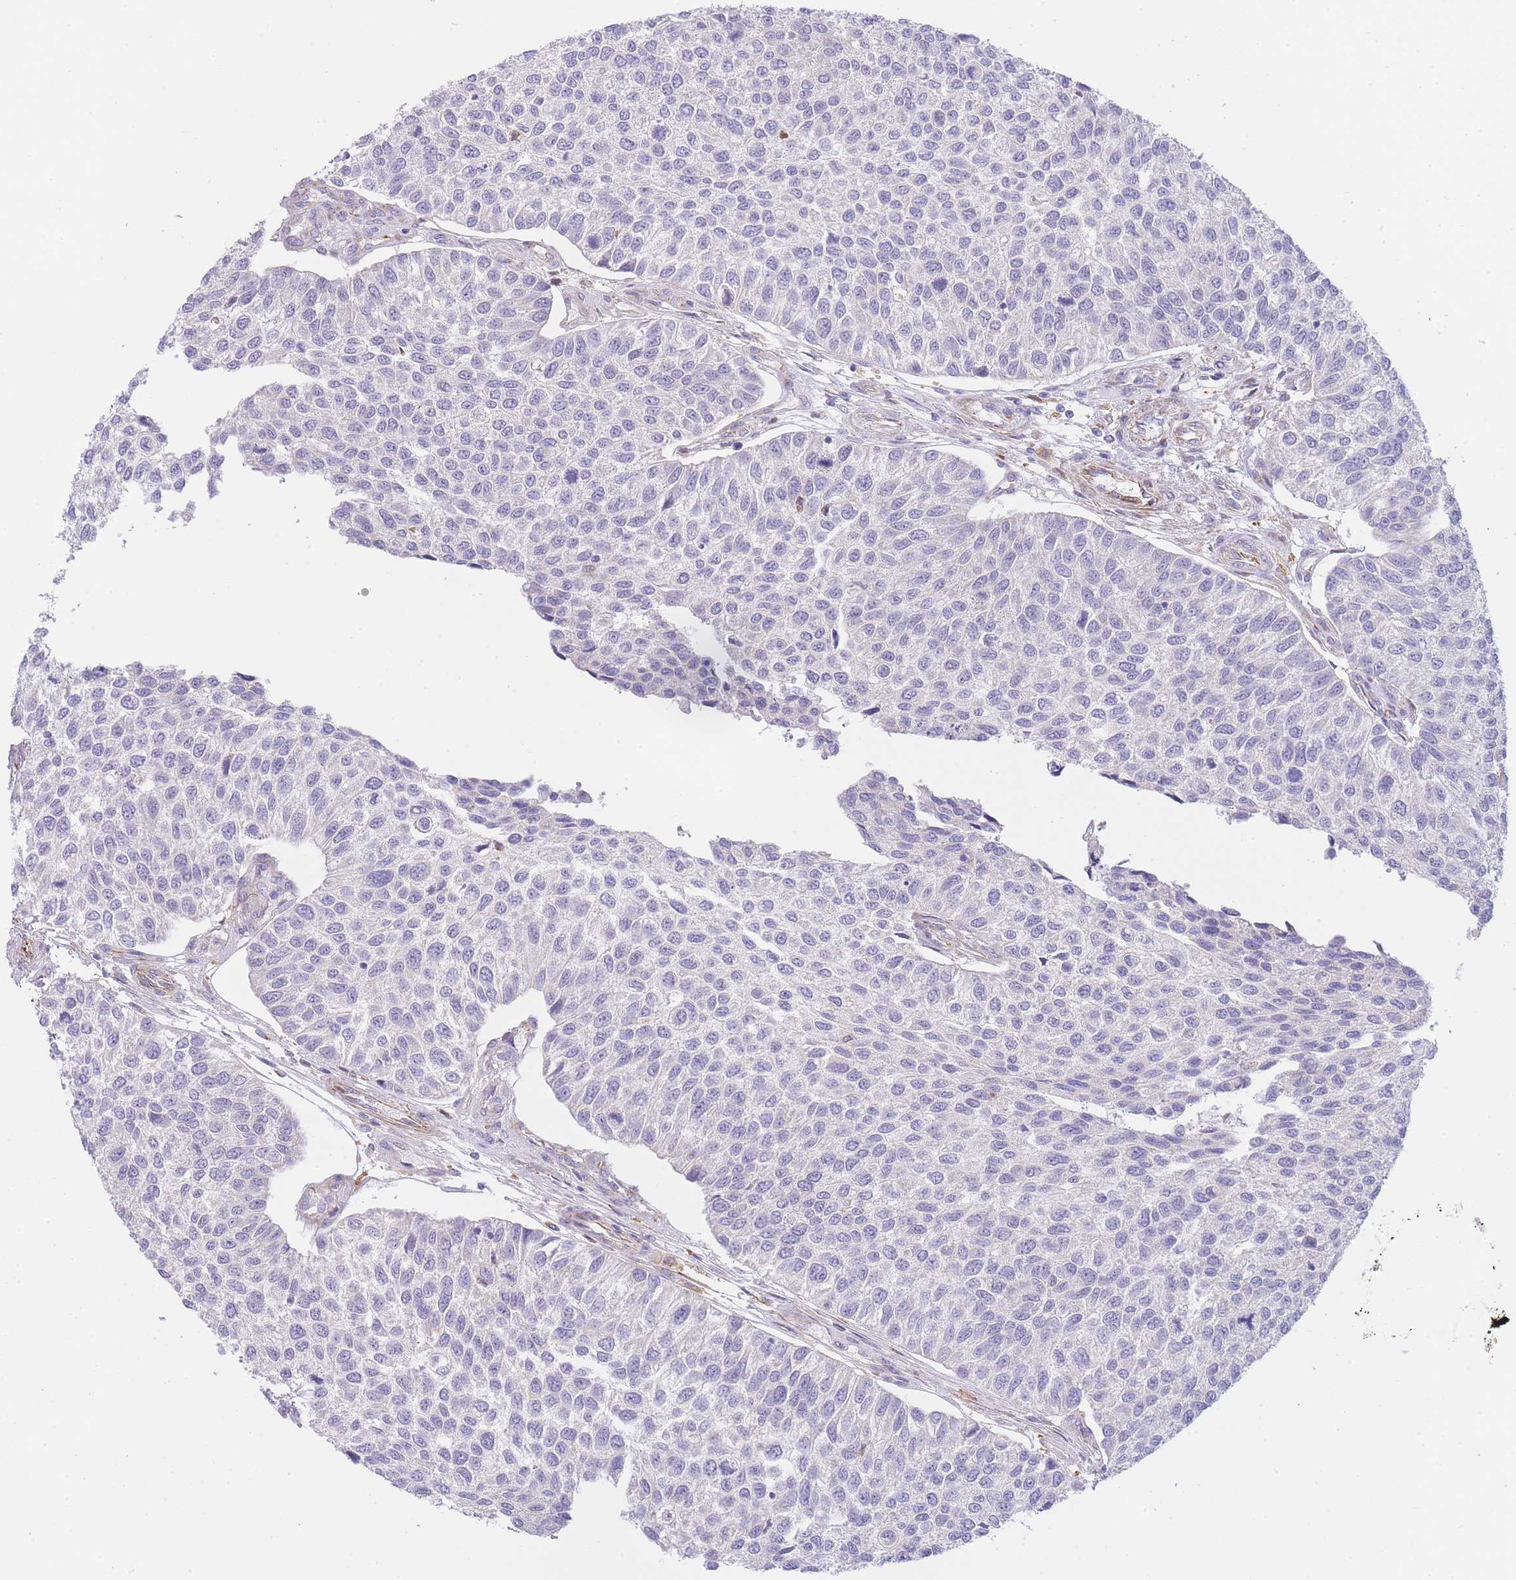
{"staining": {"intensity": "negative", "quantity": "none", "location": "none"}, "tissue": "urothelial cancer", "cell_type": "Tumor cells", "image_type": "cancer", "snomed": [{"axis": "morphology", "description": "Urothelial carcinoma, NOS"}, {"axis": "topography", "description": "Urinary bladder"}], "caption": "There is no significant staining in tumor cells of urothelial cancer. Brightfield microscopy of immunohistochemistry (IHC) stained with DAB (brown) and hematoxylin (blue), captured at high magnification.", "gene": "ECPAS", "patient": {"sex": "male", "age": 55}}